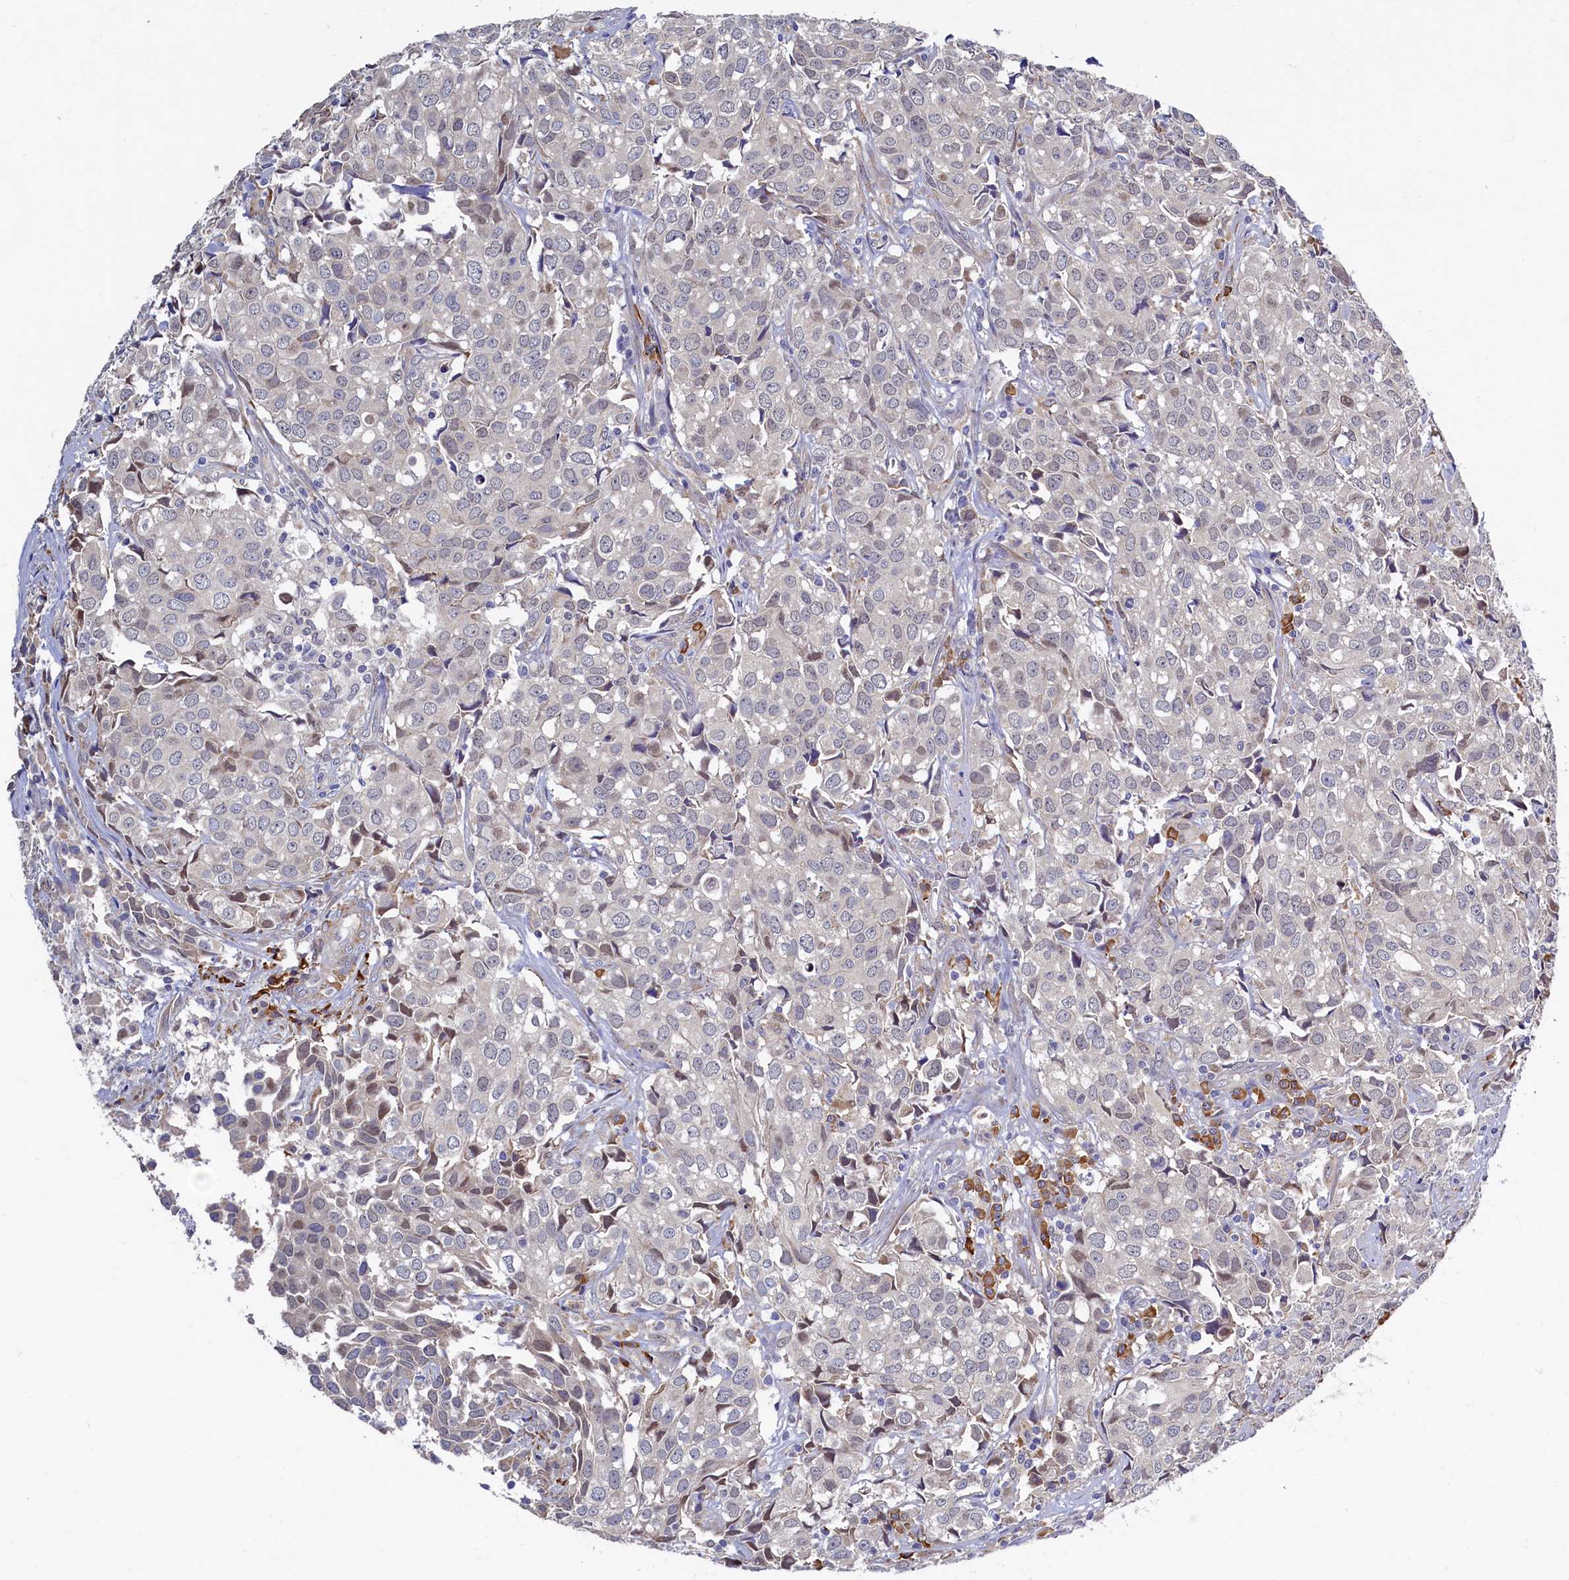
{"staining": {"intensity": "negative", "quantity": "none", "location": "none"}, "tissue": "urothelial cancer", "cell_type": "Tumor cells", "image_type": "cancer", "snomed": [{"axis": "morphology", "description": "Urothelial carcinoma, High grade"}, {"axis": "topography", "description": "Urinary bladder"}], "caption": "Tumor cells are negative for protein expression in human high-grade urothelial carcinoma. Brightfield microscopy of IHC stained with DAB (3,3'-diaminobenzidine) (brown) and hematoxylin (blue), captured at high magnification.", "gene": "SLC16A14", "patient": {"sex": "female", "age": 75}}